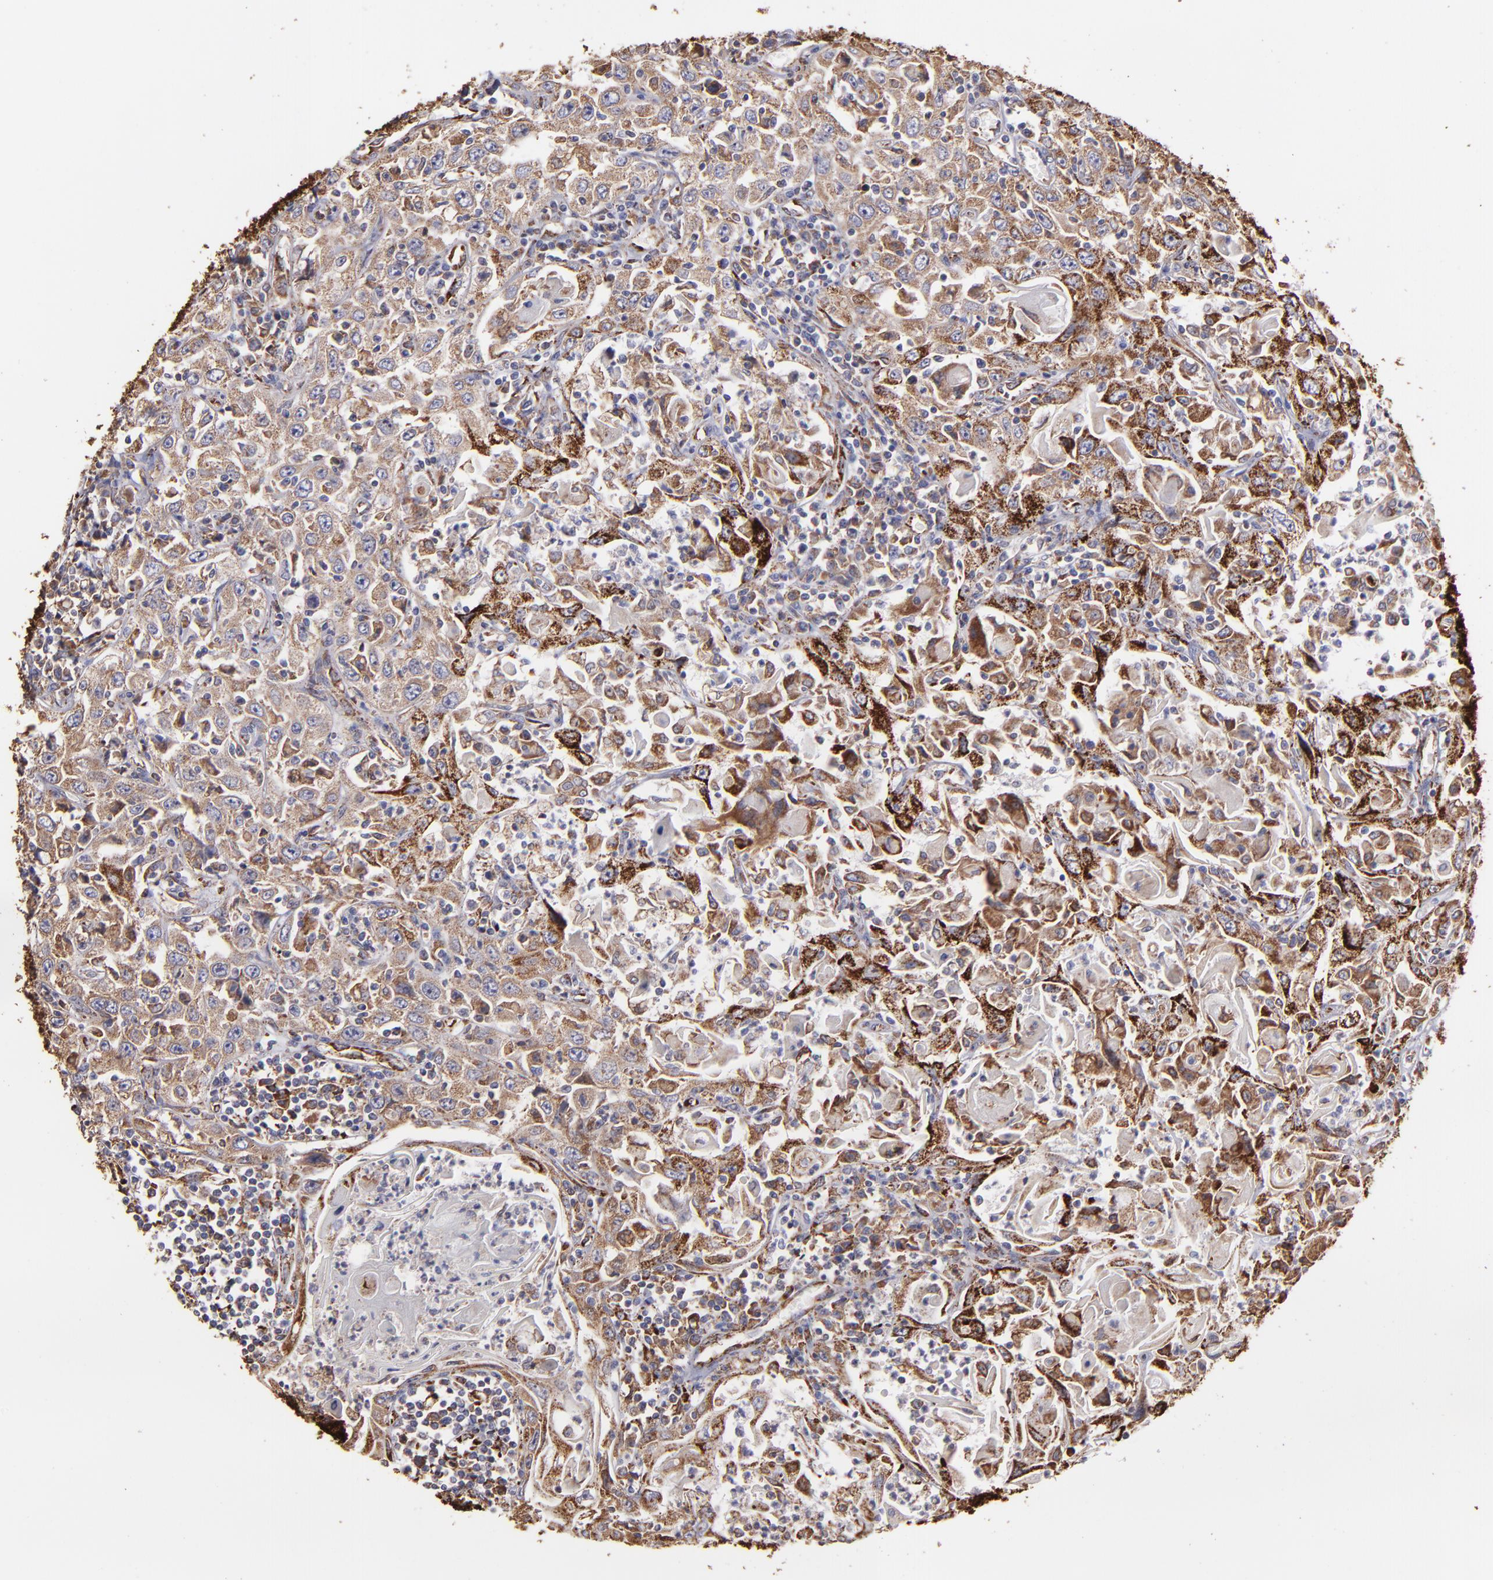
{"staining": {"intensity": "moderate", "quantity": ">75%", "location": "cytoplasmic/membranous"}, "tissue": "head and neck cancer", "cell_type": "Tumor cells", "image_type": "cancer", "snomed": [{"axis": "morphology", "description": "Squamous cell carcinoma, NOS"}, {"axis": "topography", "description": "Oral tissue"}, {"axis": "topography", "description": "Head-Neck"}], "caption": "Human head and neck cancer (squamous cell carcinoma) stained with a brown dye exhibits moderate cytoplasmic/membranous positive positivity in about >75% of tumor cells.", "gene": "MAOB", "patient": {"sex": "female", "age": 76}}